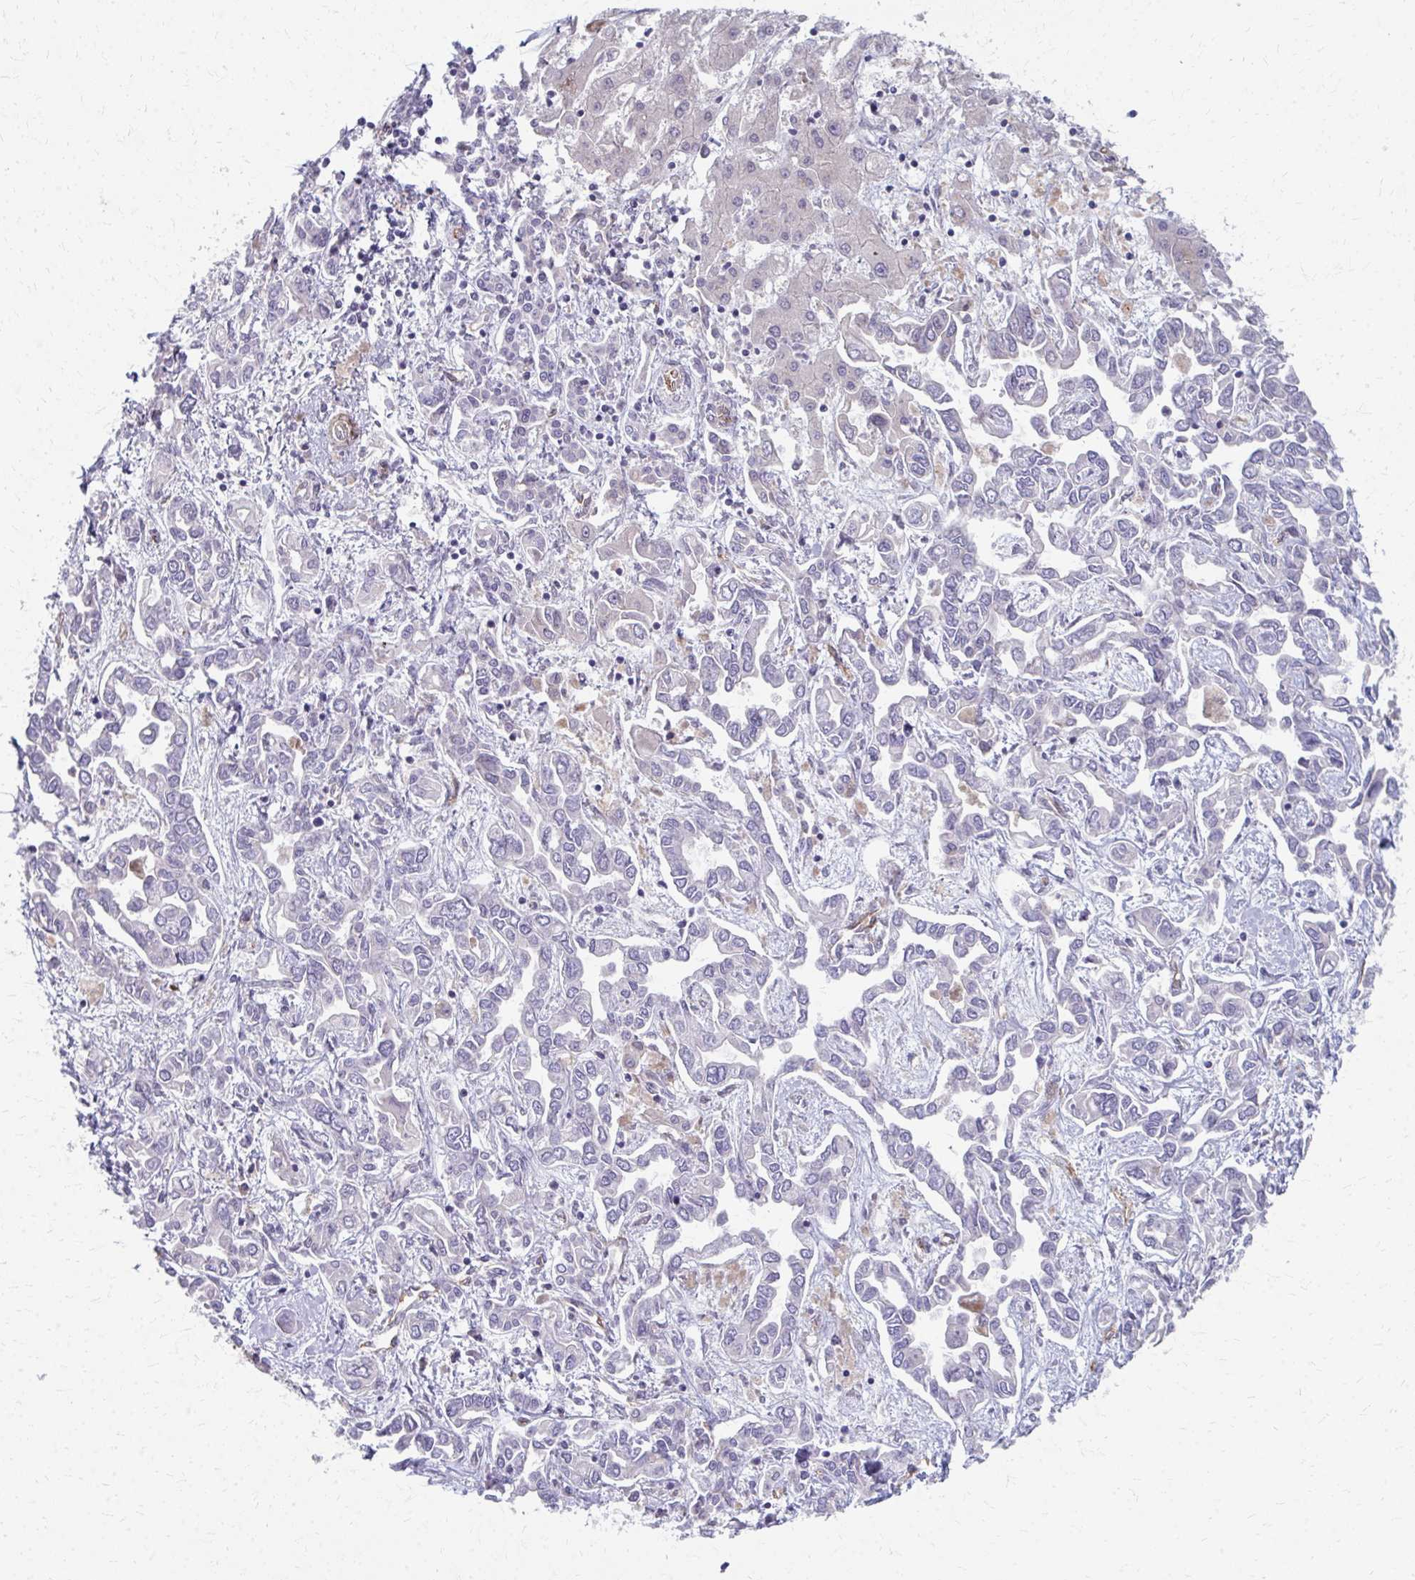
{"staining": {"intensity": "negative", "quantity": "none", "location": "none"}, "tissue": "liver cancer", "cell_type": "Tumor cells", "image_type": "cancer", "snomed": [{"axis": "morphology", "description": "Cholangiocarcinoma"}, {"axis": "topography", "description": "Liver"}], "caption": "Liver cancer was stained to show a protein in brown. There is no significant expression in tumor cells.", "gene": "ADIPOQ", "patient": {"sex": "female", "age": 64}}